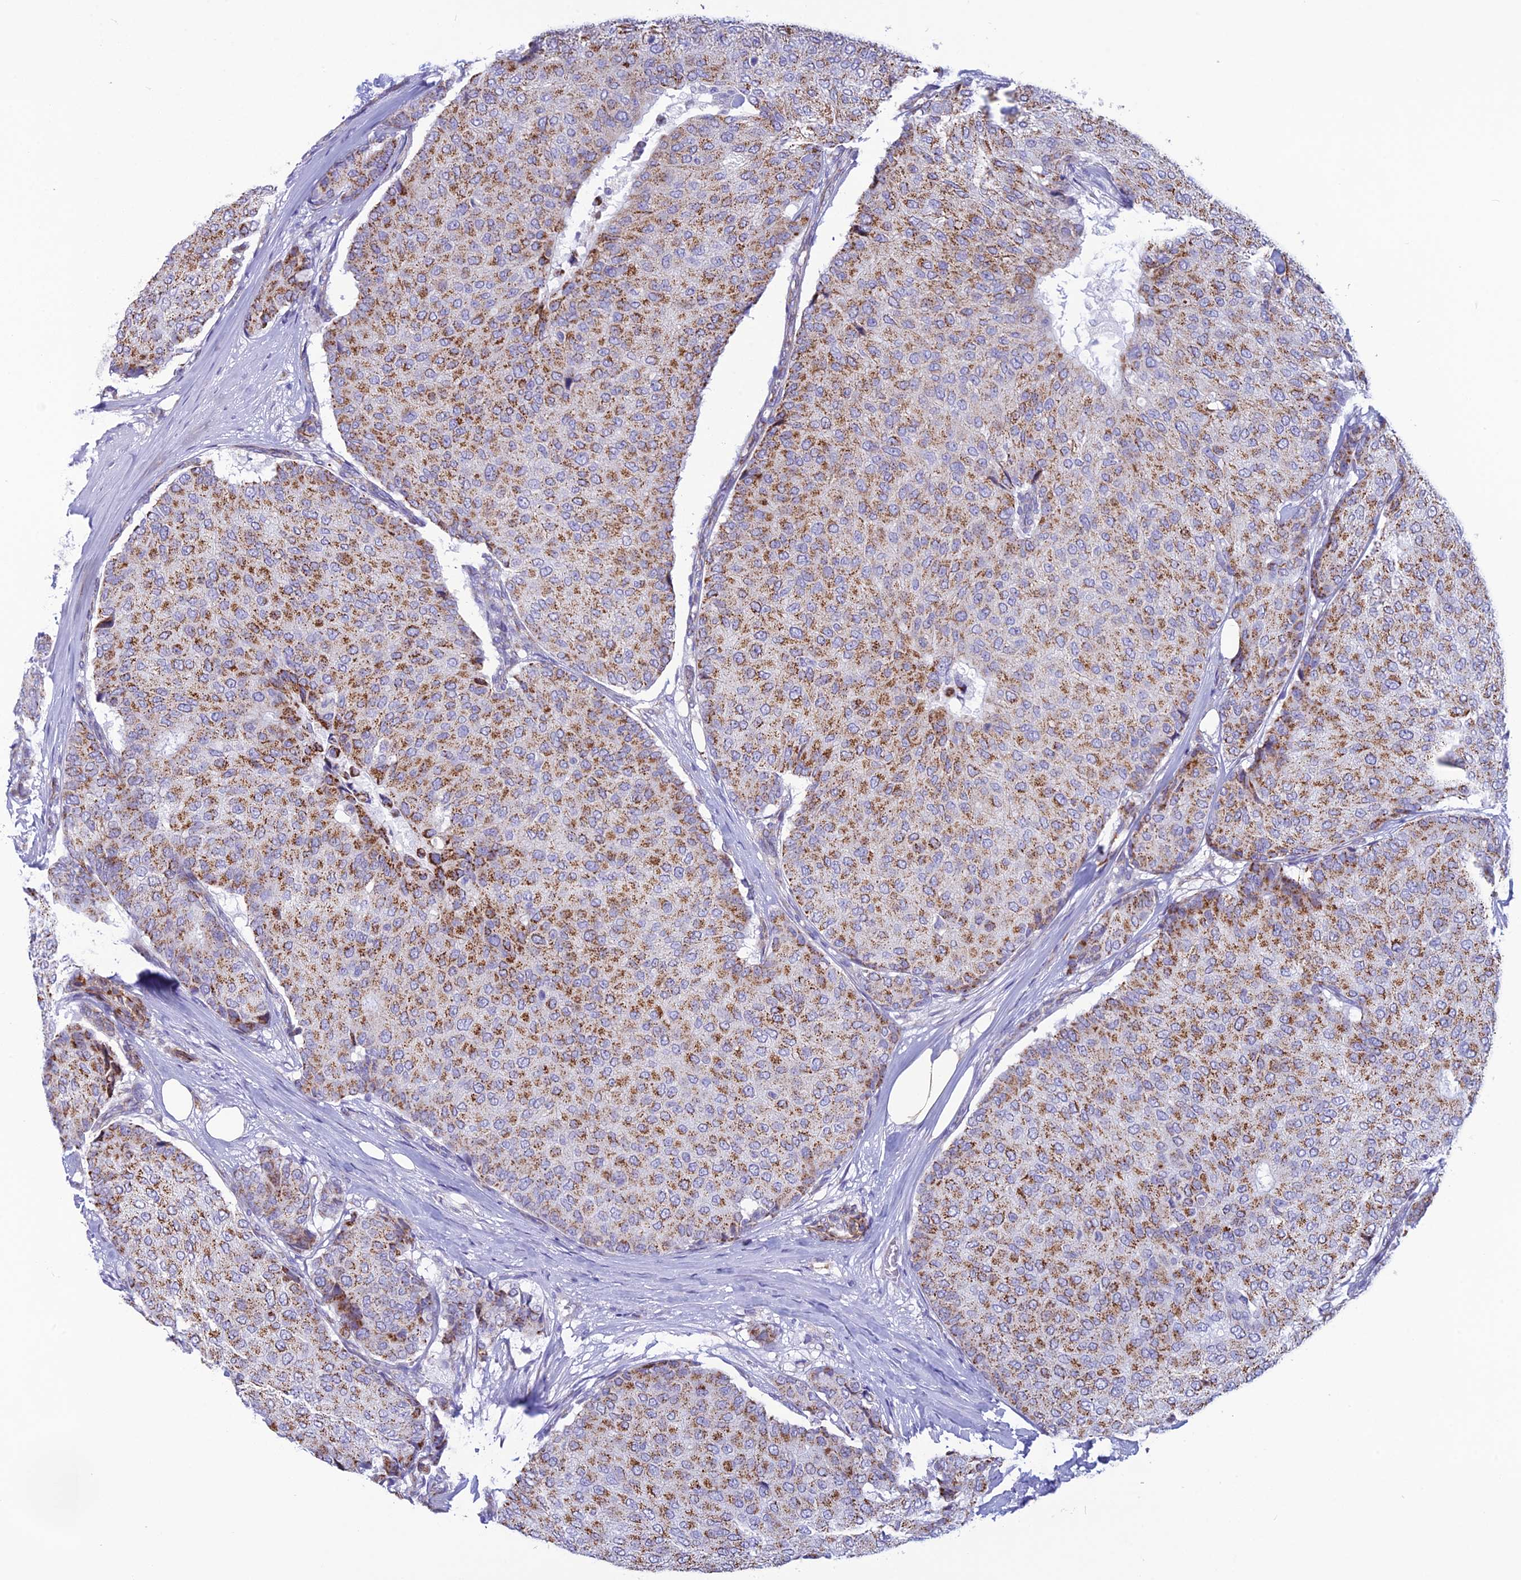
{"staining": {"intensity": "moderate", "quantity": ">75%", "location": "cytoplasmic/membranous"}, "tissue": "breast cancer", "cell_type": "Tumor cells", "image_type": "cancer", "snomed": [{"axis": "morphology", "description": "Duct carcinoma"}, {"axis": "topography", "description": "Breast"}], "caption": "A high-resolution micrograph shows immunohistochemistry (IHC) staining of breast cancer (infiltrating ductal carcinoma), which demonstrates moderate cytoplasmic/membranous staining in about >75% of tumor cells.", "gene": "POMGNT1", "patient": {"sex": "female", "age": 75}}